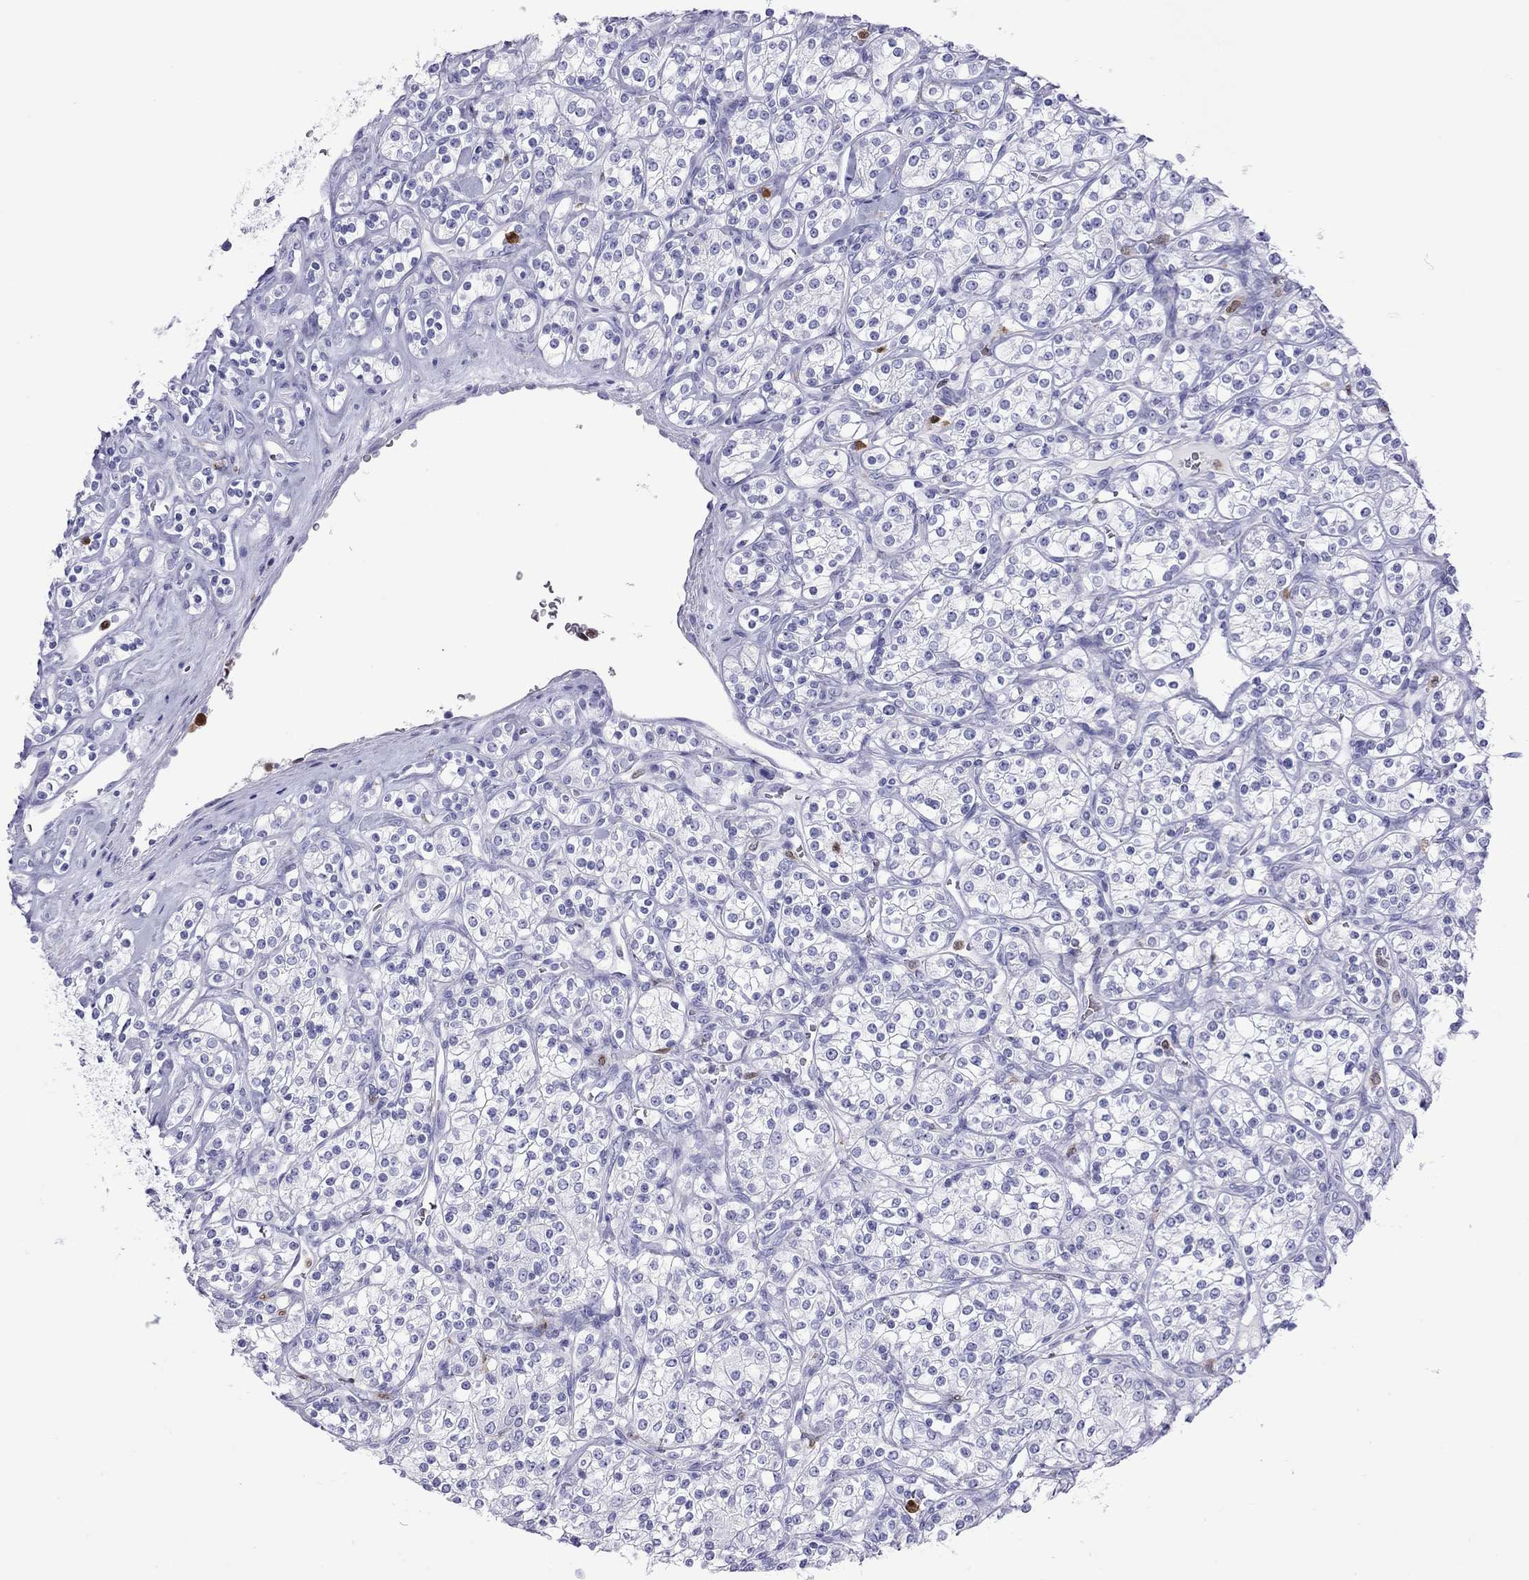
{"staining": {"intensity": "negative", "quantity": "none", "location": "none"}, "tissue": "renal cancer", "cell_type": "Tumor cells", "image_type": "cancer", "snomed": [{"axis": "morphology", "description": "Adenocarcinoma, NOS"}, {"axis": "topography", "description": "Kidney"}], "caption": "This micrograph is of renal cancer stained with immunohistochemistry to label a protein in brown with the nuclei are counter-stained blue. There is no expression in tumor cells.", "gene": "SLAMF1", "patient": {"sex": "male", "age": 77}}